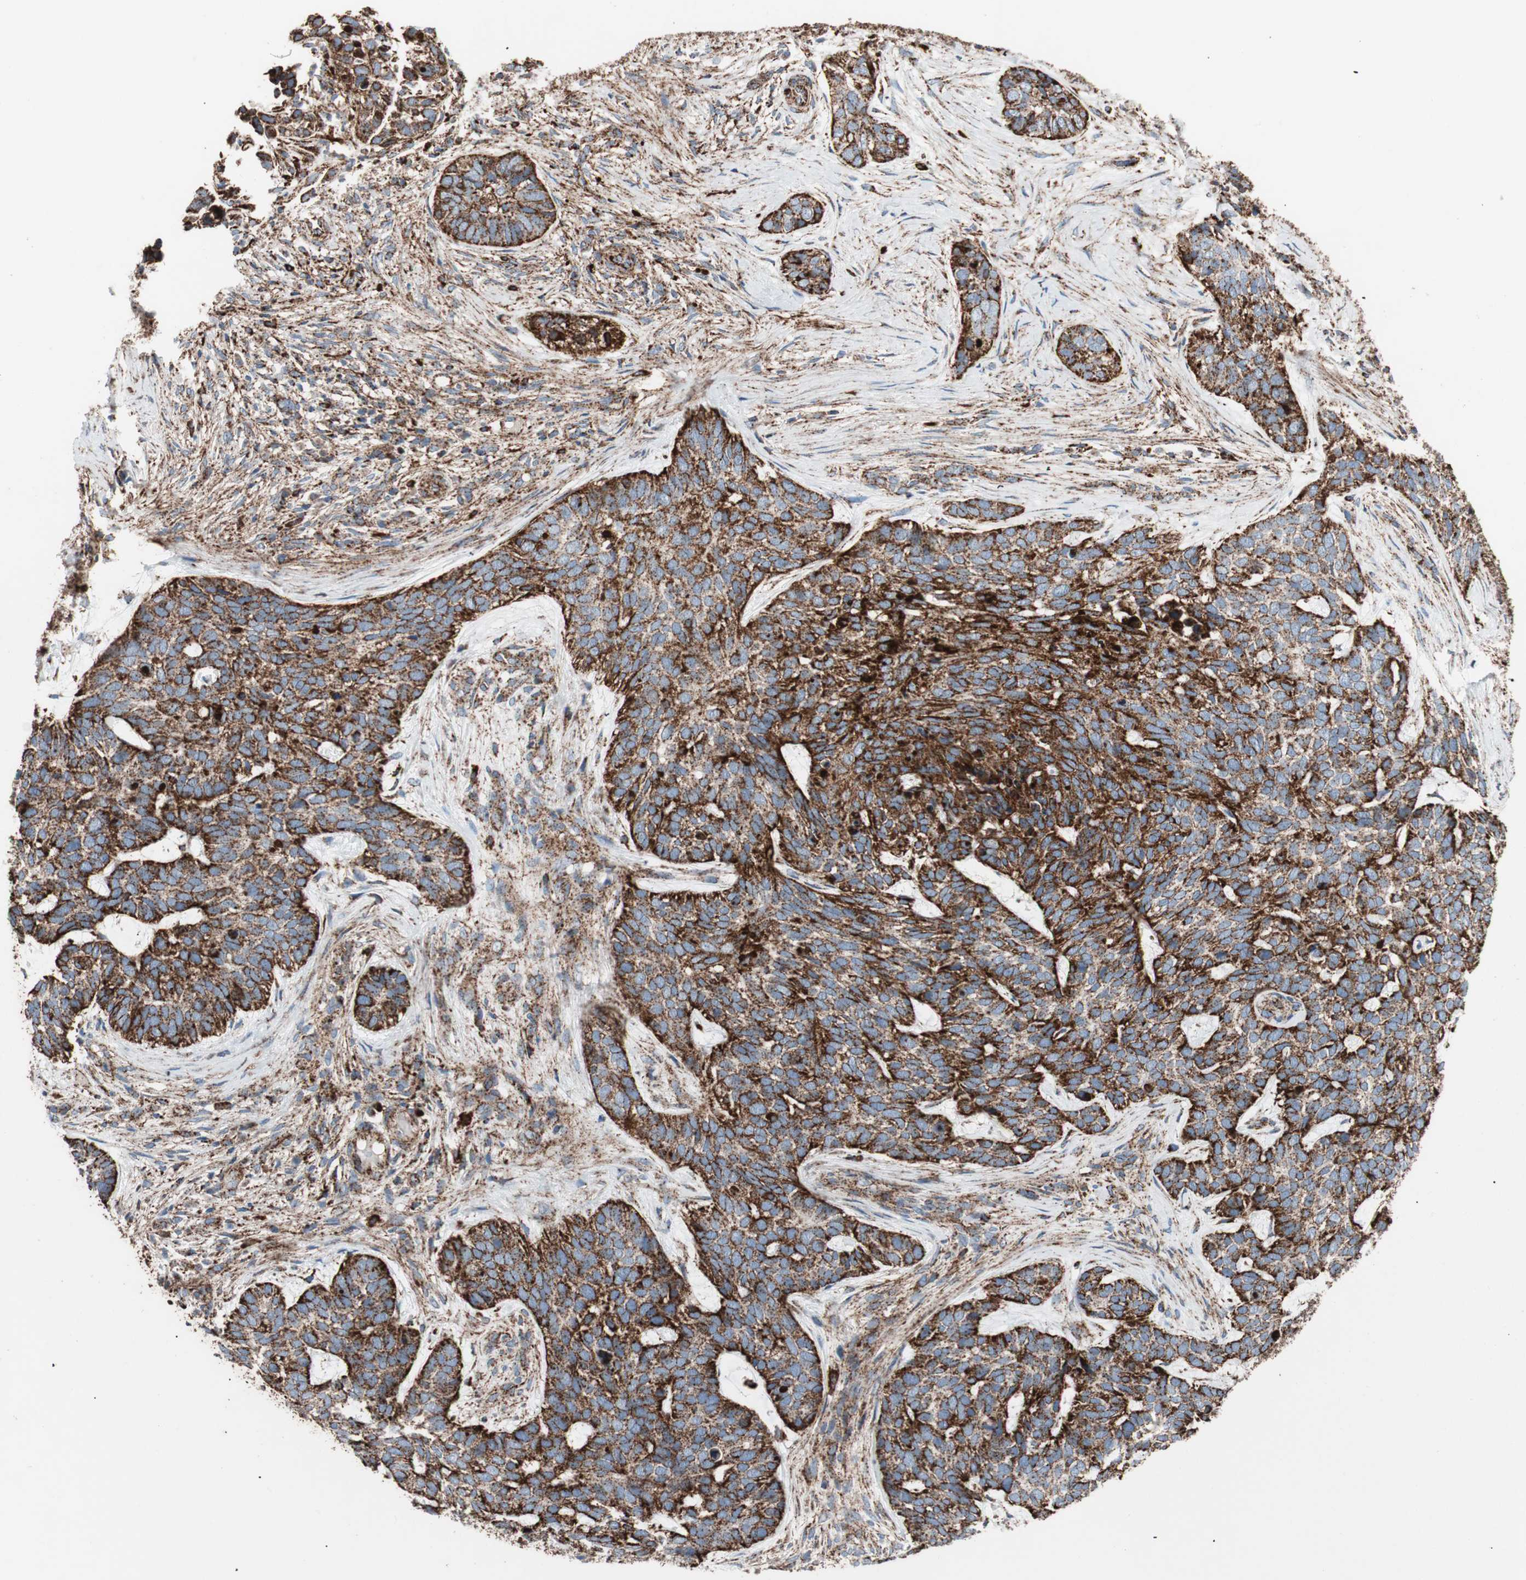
{"staining": {"intensity": "strong", "quantity": ">75%", "location": "cytoplasmic/membranous"}, "tissue": "skin cancer", "cell_type": "Tumor cells", "image_type": "cancer", "snomed": [{"axis": "morphology", "description": "Basal cell carcinoma"}, {"axis": "topography", "description": "Skin"}], "caption": "Basal cell carcinoma (skin) tissue demonstrates strong cytoplasmic/membranous staining in approximately >75% of tumor cells, visualized by immunohistochemistry.", "gene": "LAMP1", "patient": {"sex": "male", "age": 87}}